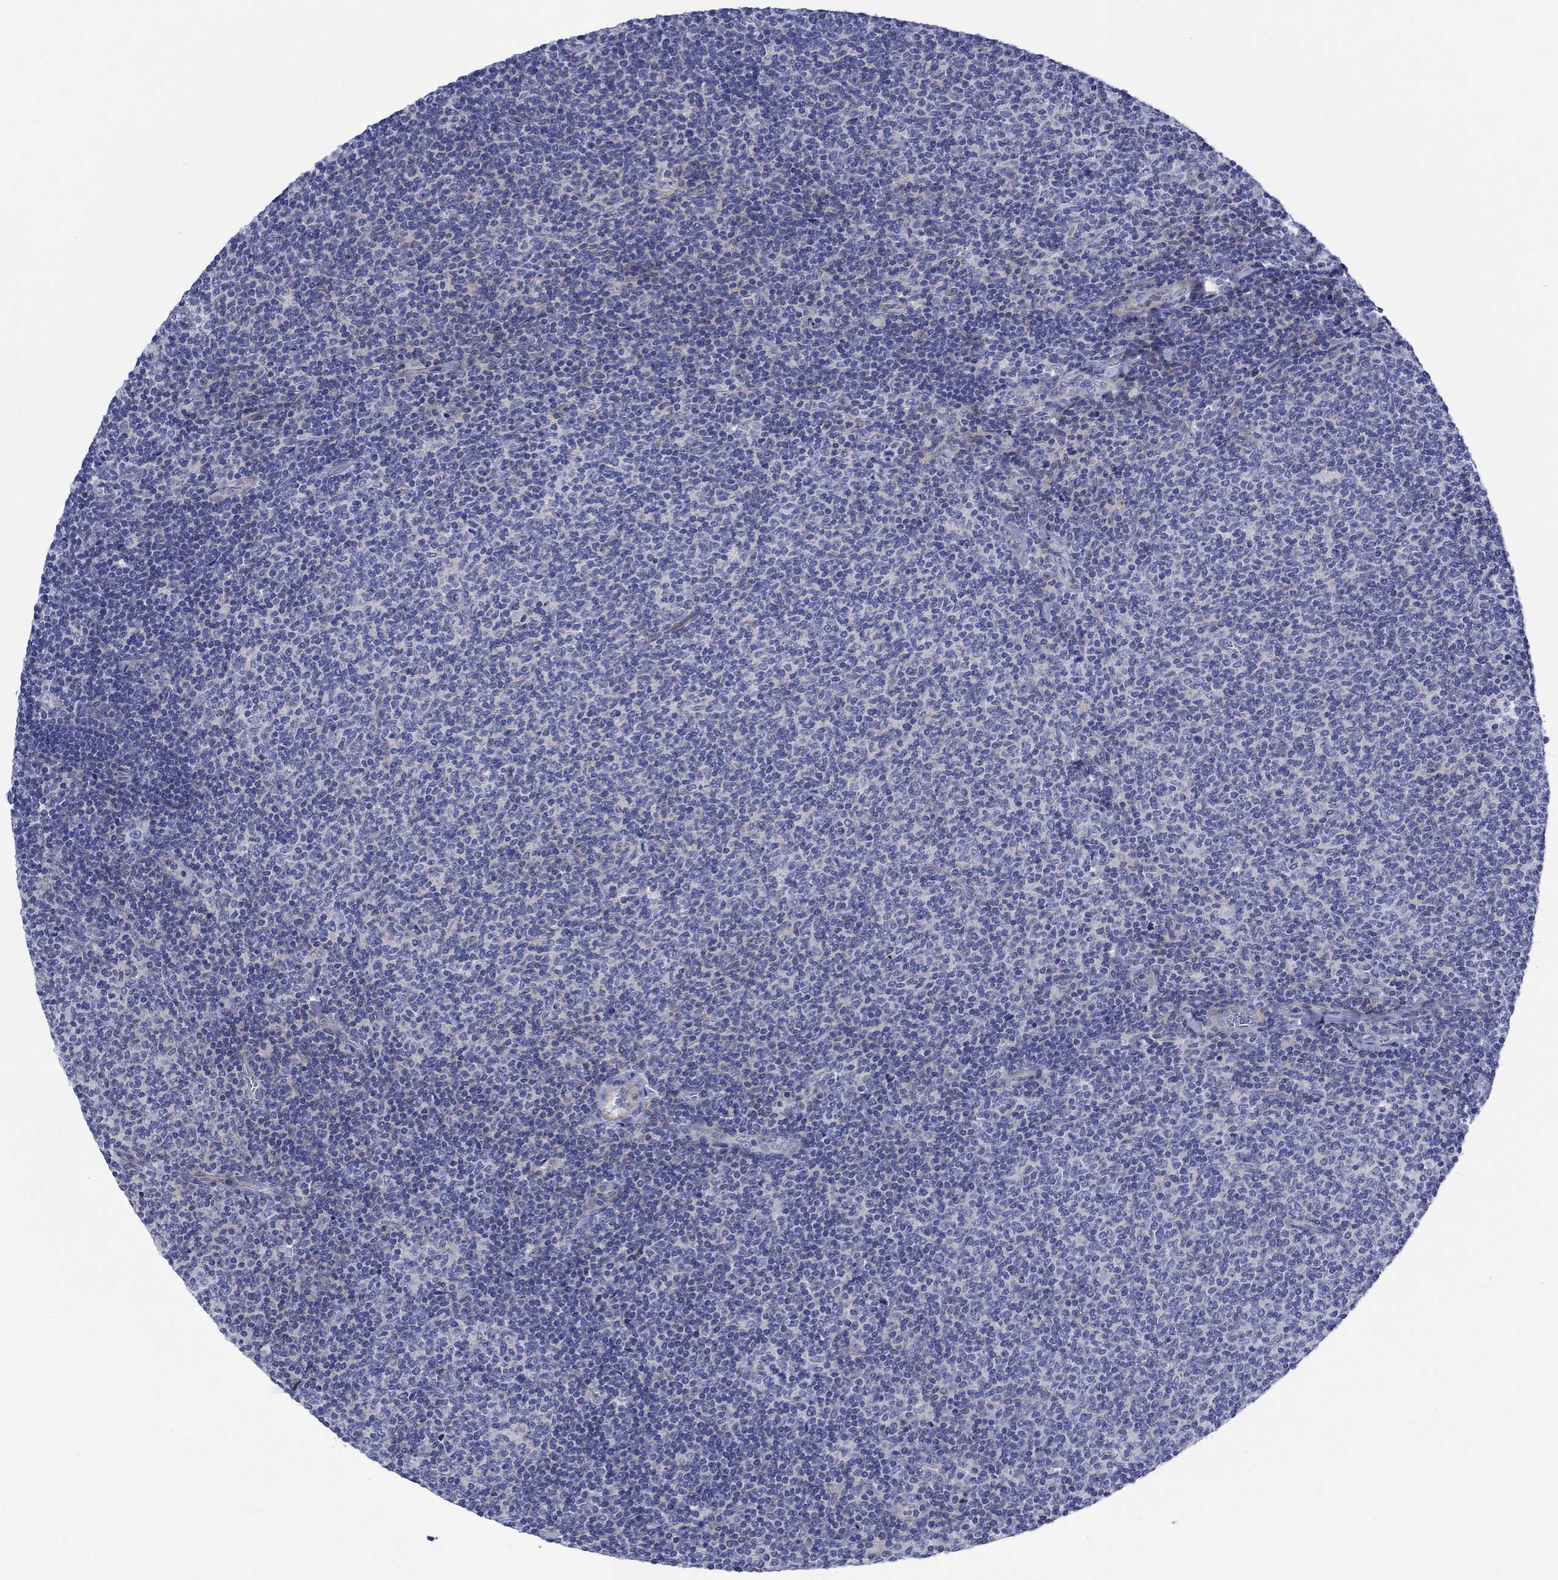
{"staining": {"intensity": "negative", "quantity": "none", "location": "none"}, "tissue": "lymphoma", "cell_type": "Tumor cells", "image_type": "cancer", "snomed": [{"axis": "morphology", "description": "Malignant lymphoma, non-Hodgkin's type, Low grade"}, {"axis": "topography", "description": "Lymph node"}], "caption": "Immunohistochemical staining of human low-grade malignant lymphoma, non-Hodgkin's type displays no significant staining in tumor cells. (DAB immunohistochemistry visualized using brightfield microscopy, high magnification).", "gene": "NRIP3", "patient": {"sex": "male", "age": 52}}